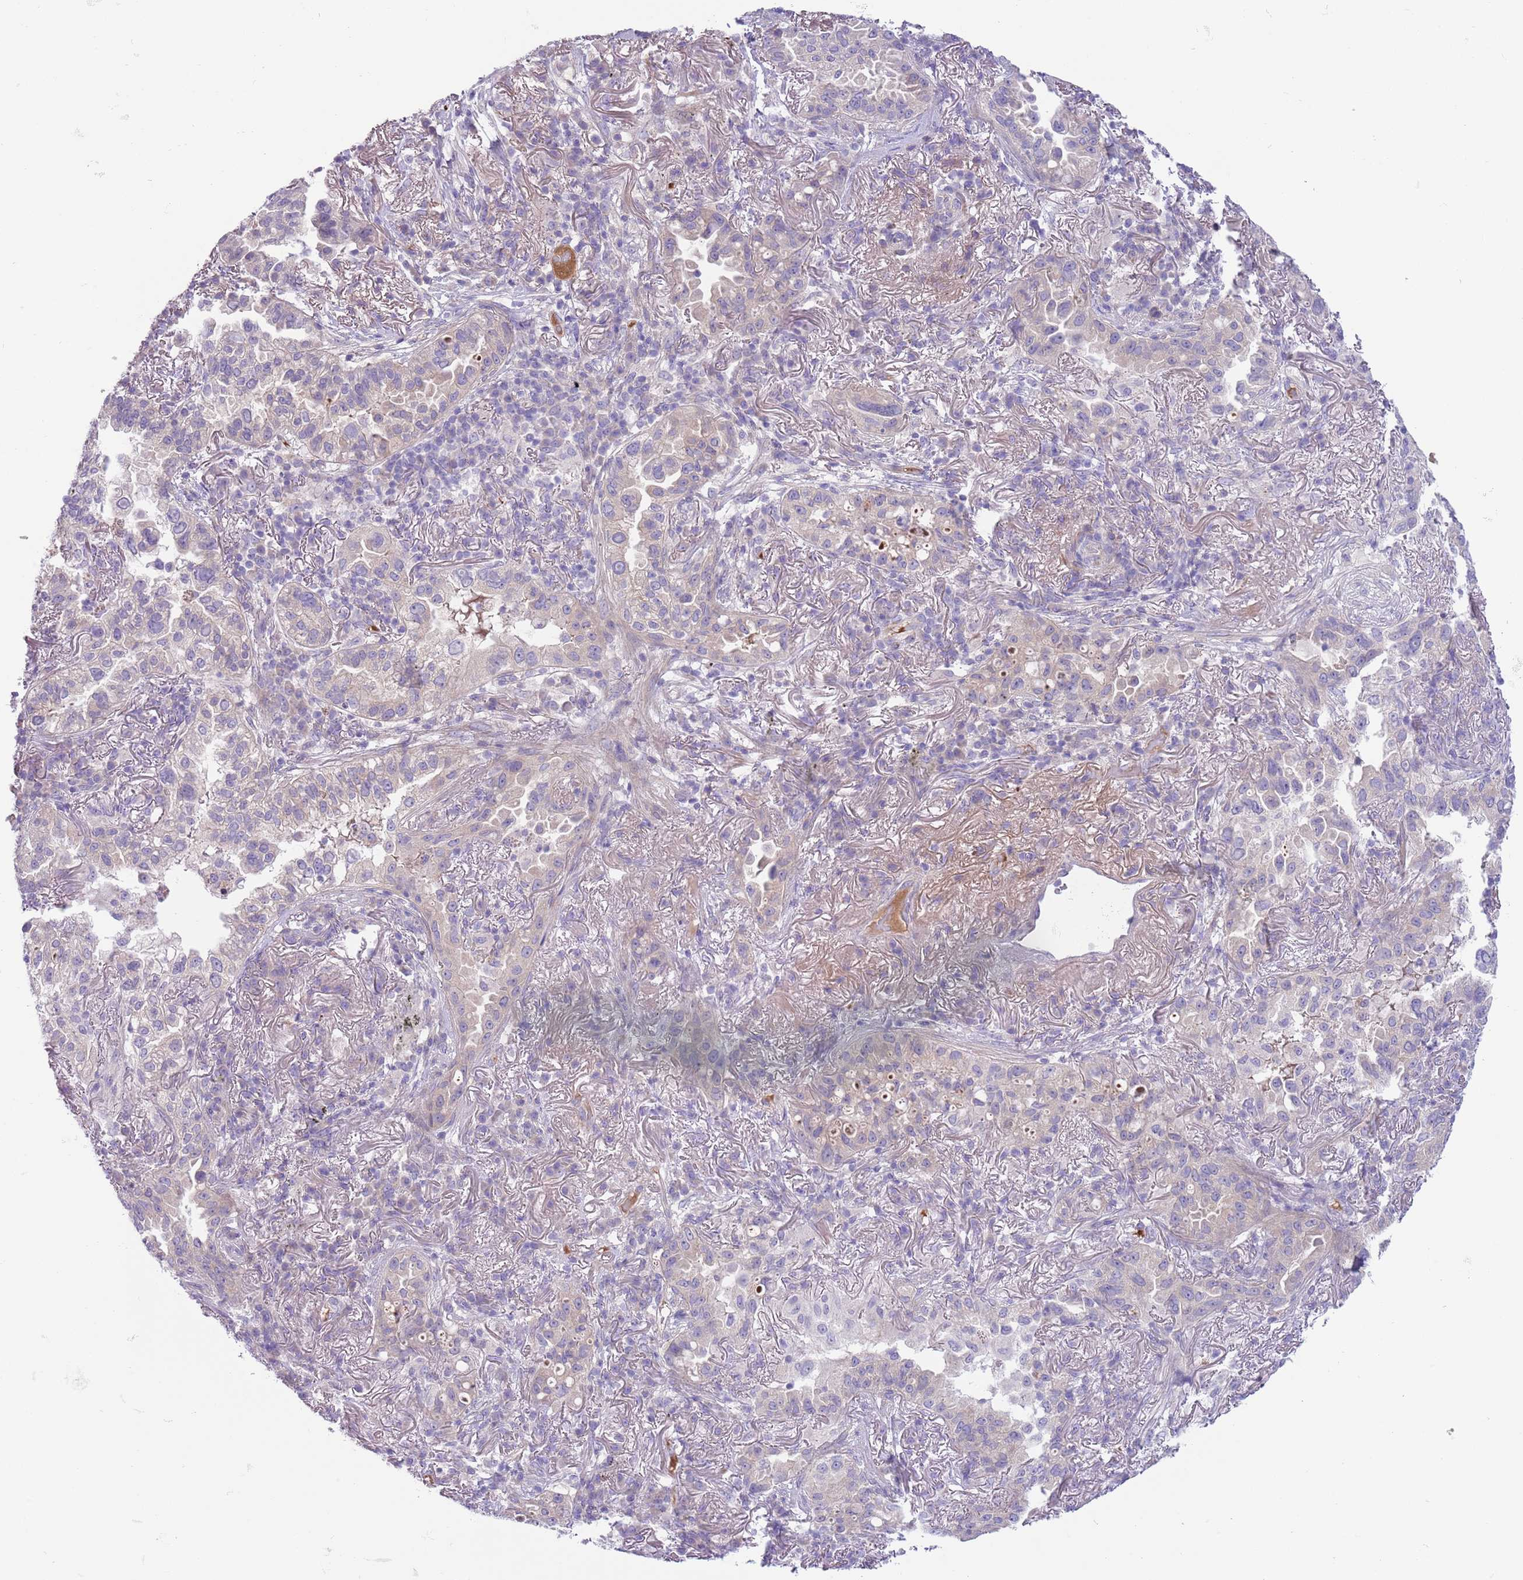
{"staining": {"intensity": "strong", "quantity": "<25%", "location": "cytoplasmic/membranous"}, "tissue": "lung cancer", "cell_type": "Tumor cells", "image_type": "cancer", "snomed": [{"axis": "morphology", "description": "Adenocarcinoma, NOS"}, {"axis": "topography", "description": "Lung"}], "caption": "Immunohistochemistry of lung cancer displays medium levels of strong cytoplasmic/membranous staining in approximately <25% of tumor cells.", "gene": "CFH", "patient": {"sex": "female", "age": 69}}